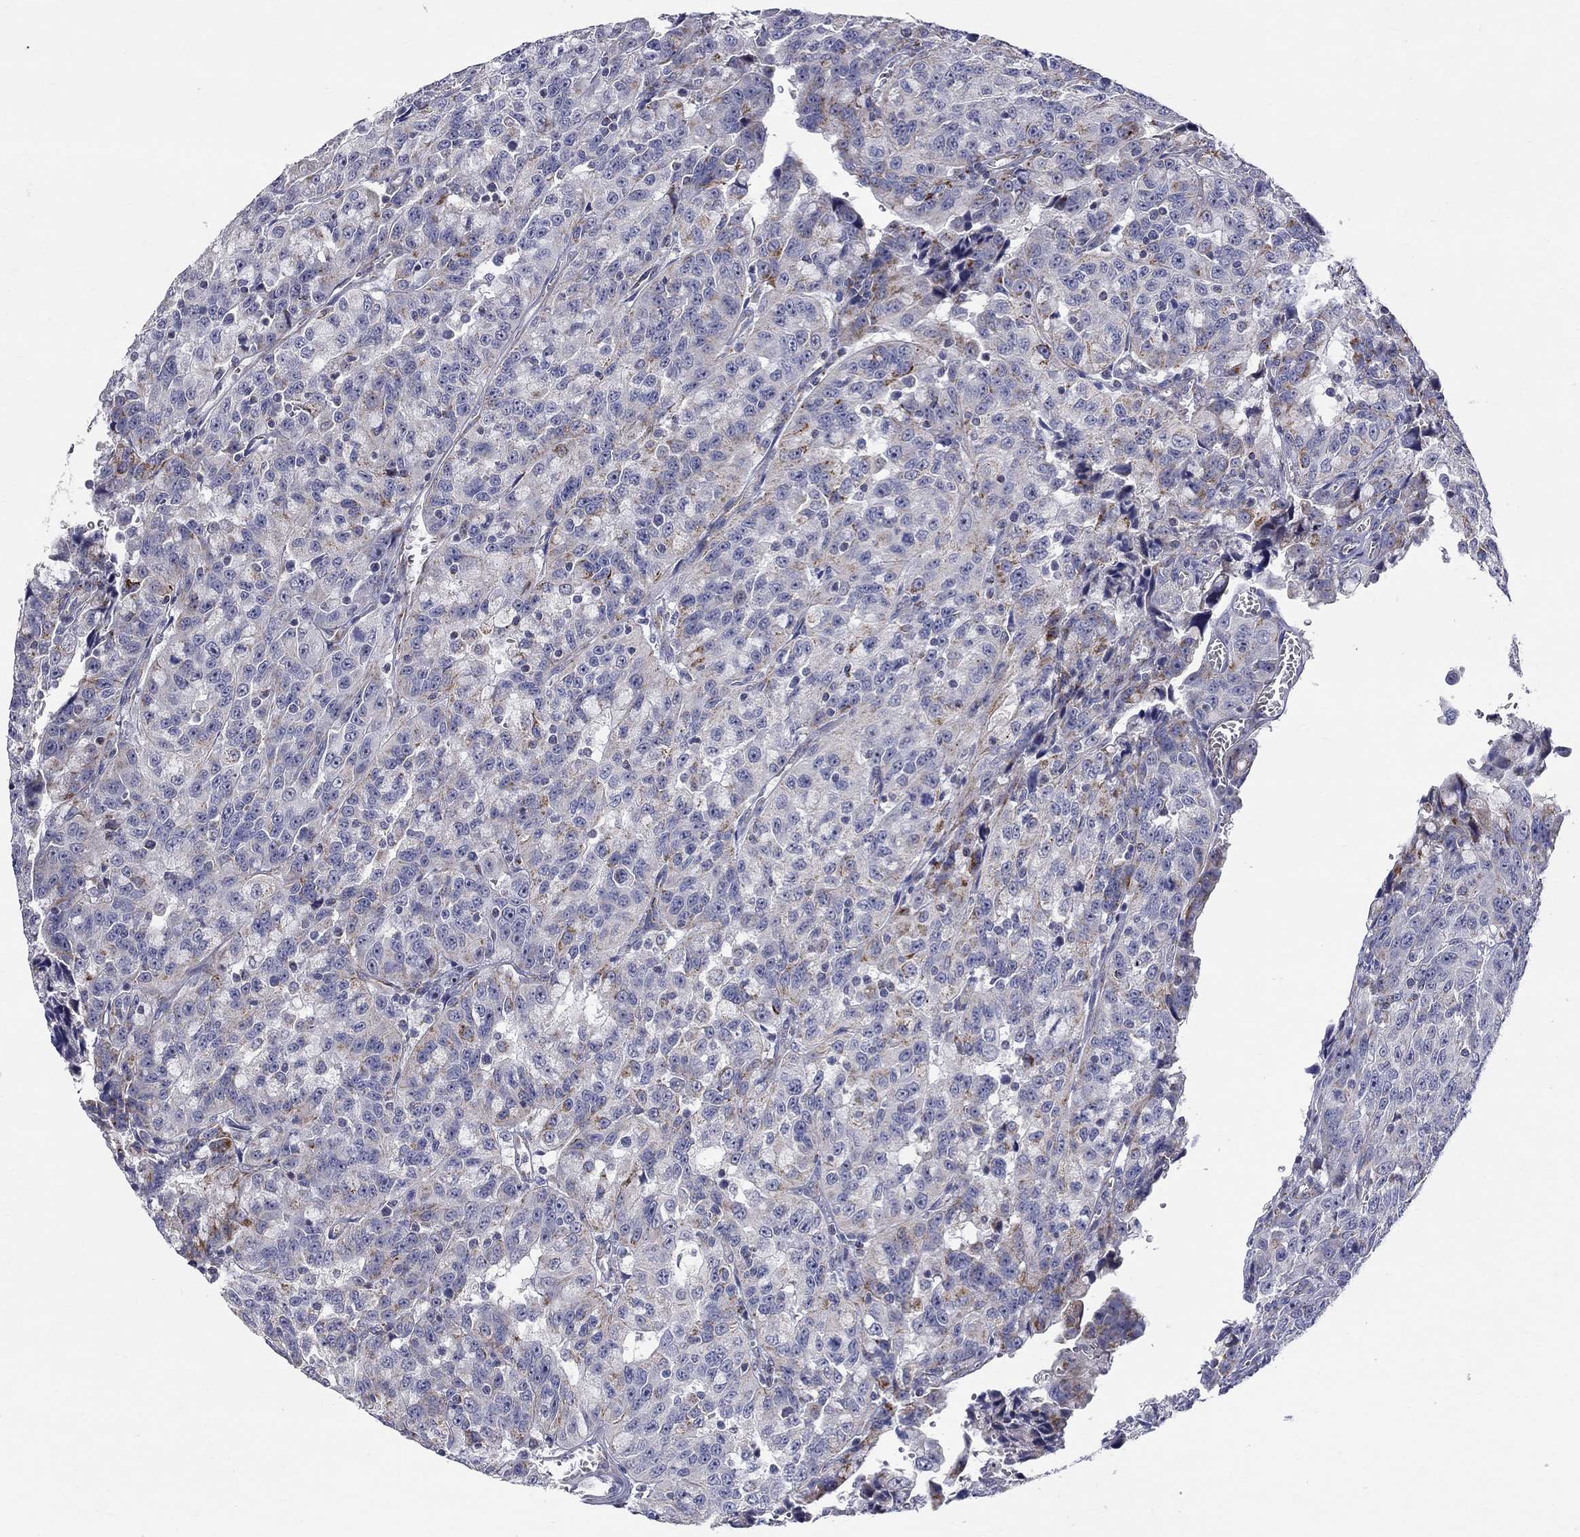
{"staining": {"intensity": "moderate", "quantity": "<25%", "location": "cytoplasmic/membranous"}, "tissue": "urothelial cancer", "cell_type": "Tumor cells", "image_type": "cancer", "snomed": [{"axis": "morphology", "description": "Urothelial carcinoma, NOS"}, {"axis": "morphology", "description": "Urothelial carcinoma, High grade"}, {"axis": "topography", "description": "Urinary bladder"}], "caption": "This photomicrograph demonstrates immunohistochemistry staining of urothelial cancer, with low moderate cytoplasmic/membranous expression in approximately <25% of tumor cells.", "gene": "HMX2", "patient": {"sex": "female", "age": 73}}